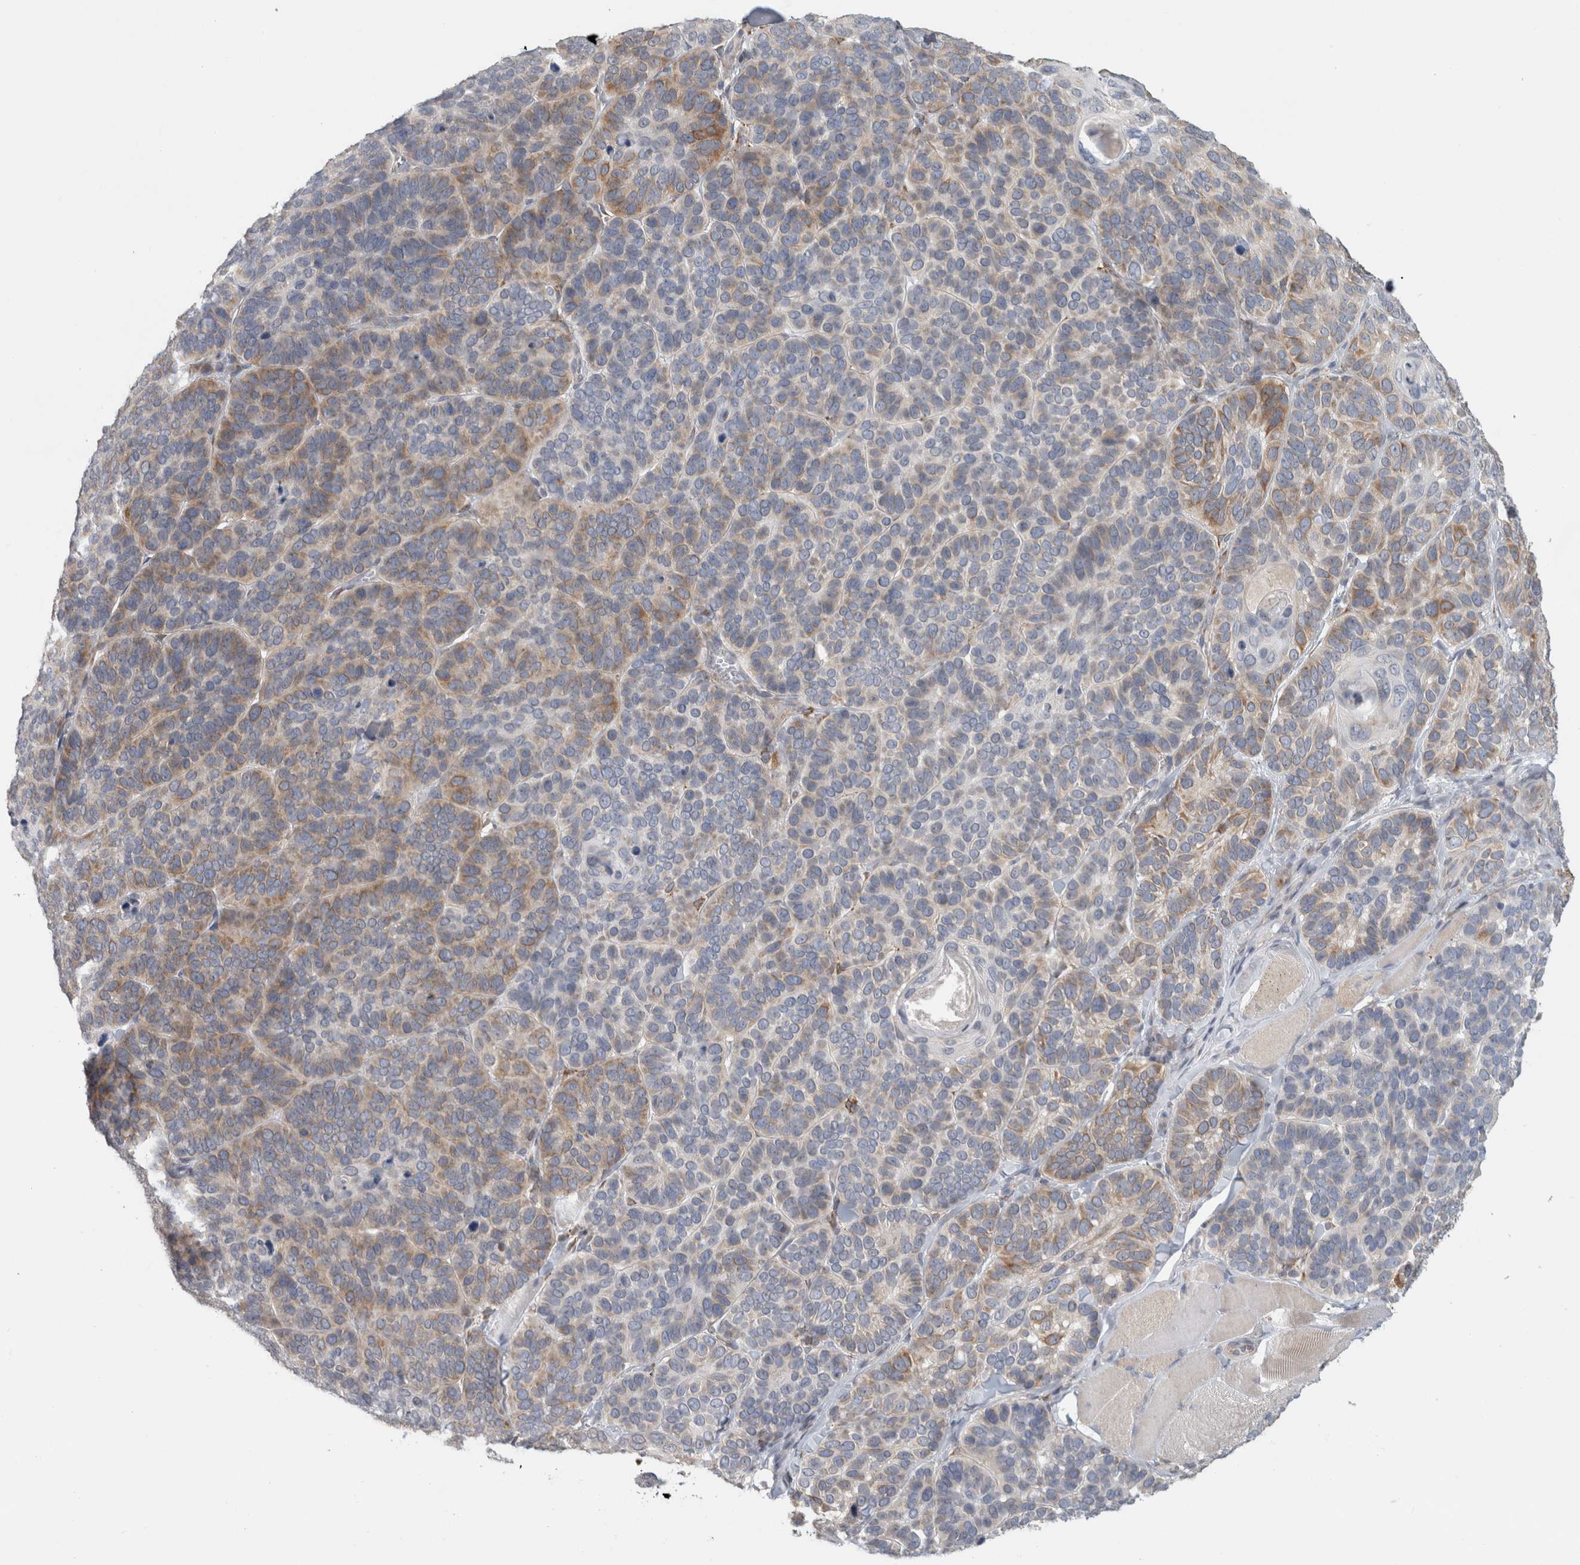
{"staining": {"intensity": "weak", "quantity": ">75%", "location": "cytoplasmic/membranous"}, "tissue": "skin cancer", "cell_type": "Tumor cells", "image_type": "cancer", "snomed": [{"axis": "morphology", "description": "Basal cell carcinoma"}, {"axis": "topography", "description": "Skin"}], "caption": "Skin cancer (basal cell carcinoma) was stained to show a protein in brown. There is low levels of weak cytoplasmic/membranous positivity in approximately >75% of tumor cells.", "gene": "RAB18", "patient": {"sex": "male", "age": 62}}